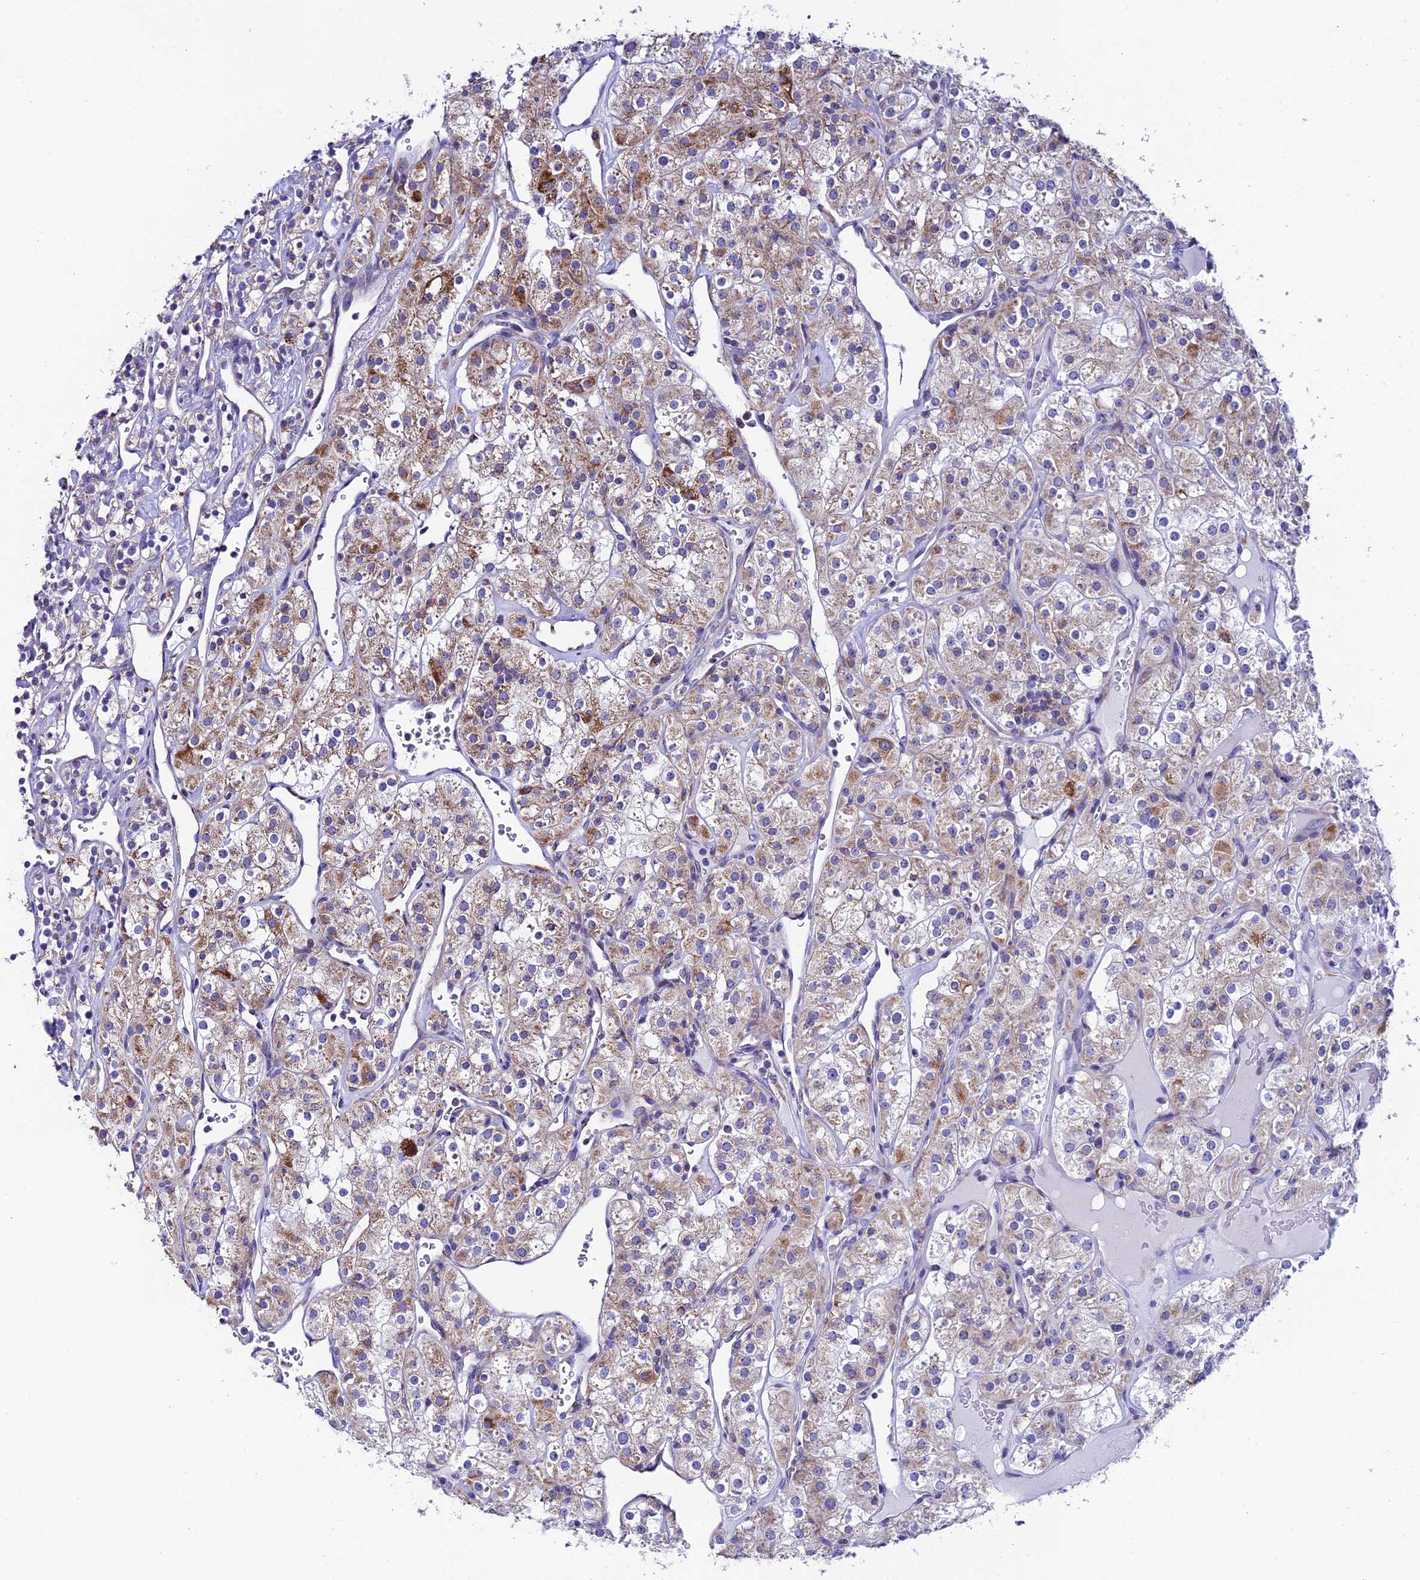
{"staining": {"intensity": "moderate", "quantity": "25%-75%", "location": "cytoplasmic/membranous"}, "tissue": "renal cancer", "cell_type": "Tumor cells", "image_type": "cancer", "snomed": [{"axis": "morphology", "description": "Adenocarcinoma, NOS"}, {"axis": "topography", "description": "Kidney"}], "caption": "High-power microscopy captured an immunohistochemistry micrograph of adenocarcinoma (renal), revealing moderate cytoplasmic/membranous staining in approximately 25%-75% of tumor cells.", "gene": "REEP4", "patient": {"sex": "male", "age": 77}}